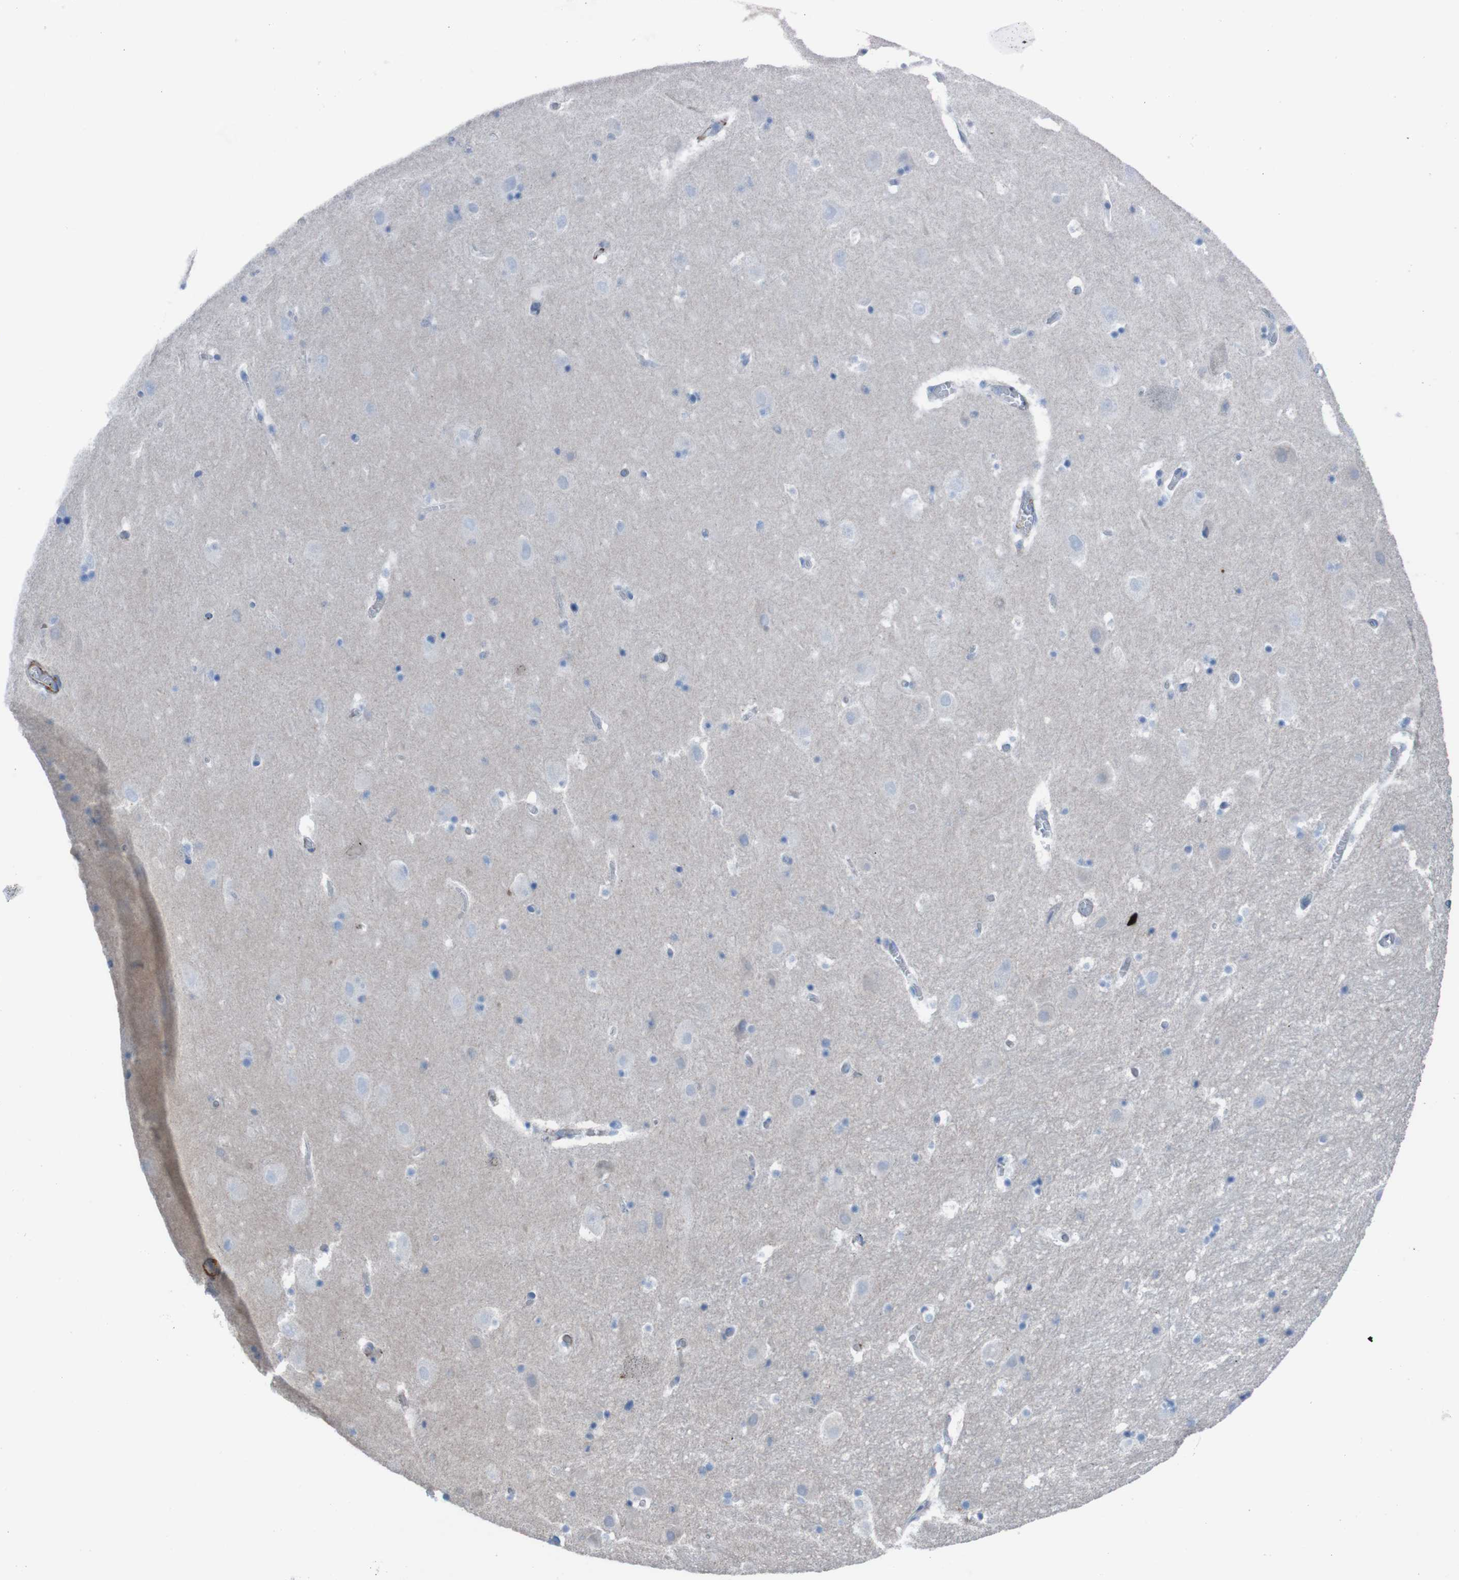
{"staining": {"intensity": "negative", "quantity": "none", "location": "none"}, "tissue": "hippocampus", "cell_type": "Glial cells", "image_type": "normal", "snomed": [{"axis": "morphology", "description": "Normal tissue, NOS"}, {"axis": "topography", "description": "Hippocampus"}], "caption": "The immunohistochemistry histopathology image has no significant staining in glial cells of hippocampus. (DAB immunohistochemistry (IHC), high magnification).", "gene": "RNF182", "patient": {"sex": "male", "age": 45}}